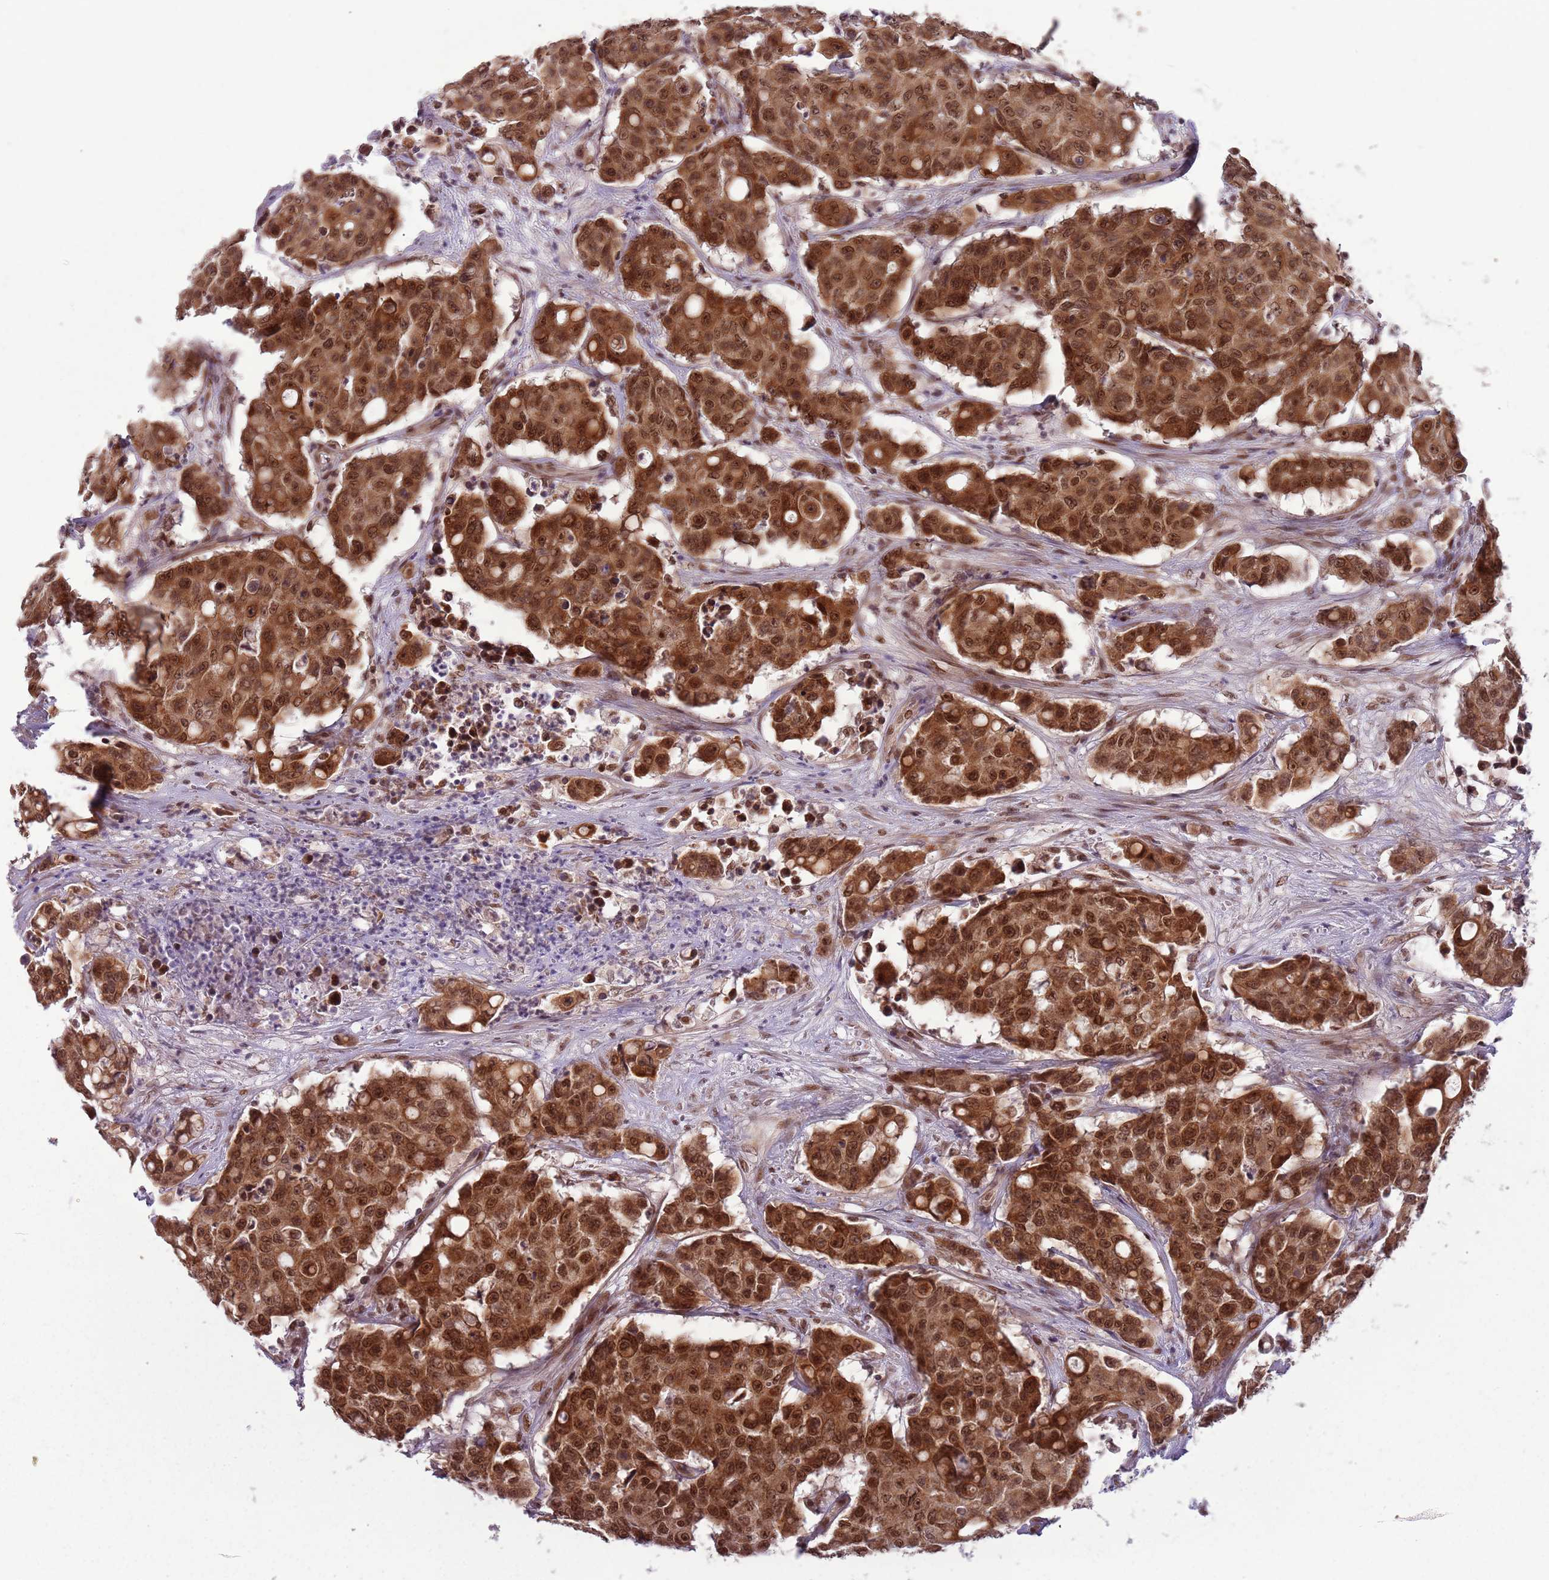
{"staining": {"intensity": "strong", "quantity": ">75%", "location": "cytoplasmic/membranous,nuclear"}, "tissue": "colorectal cancer", "cell_type": "Tumor cells", "image_type": "cancer", "snomed": [{"axis": "morphology", "description": "Adenocarcinoma, NOS"}, {"axis": "topography", "description": "Colon"}], "caption": "Immunohistochemistry of adenocarcinoma (colorectal) shows high levels of strong cytoplasmic/membranous and nuclear staining in about >75% of tumor cells.", "gene": "FAM120AOS", "patient": {"sex": "male", "age": 51}}